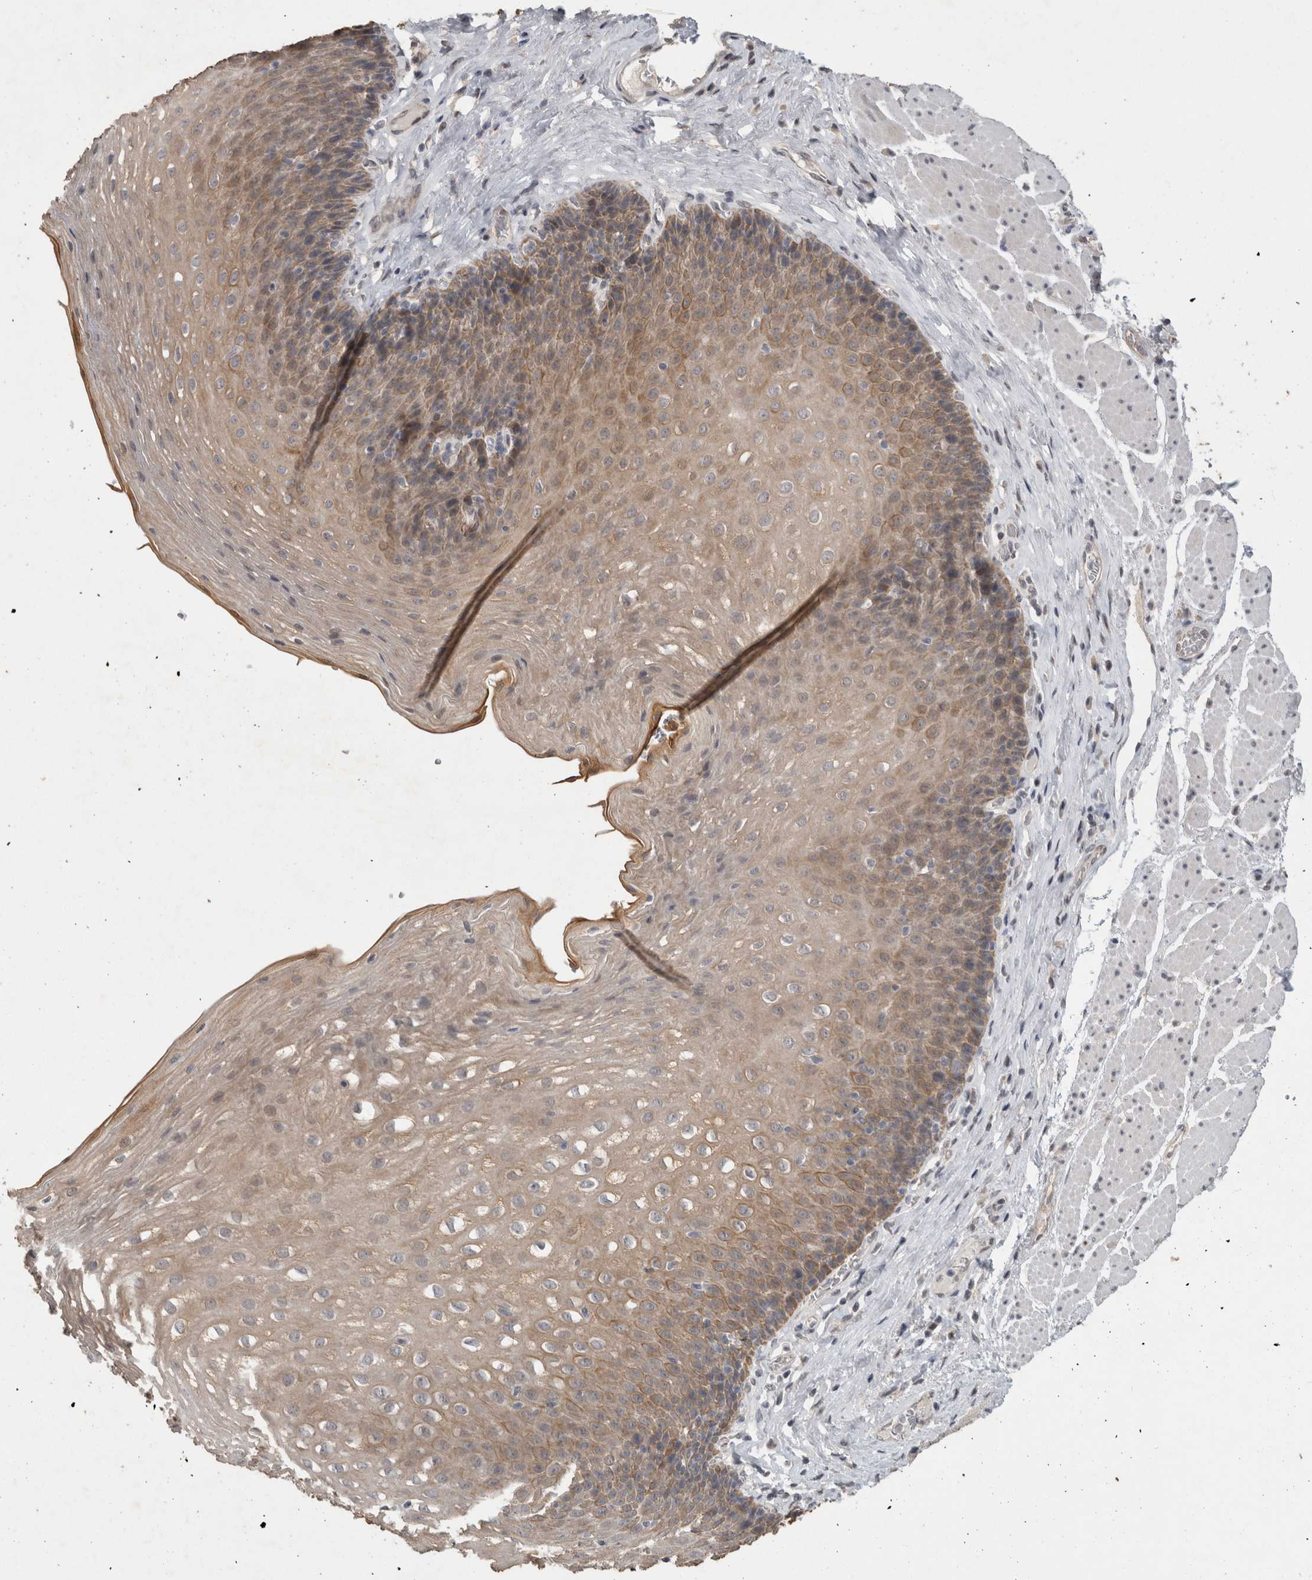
{"staining": {"intensity": "moderate", "quantity": "25%-75%", "location": "cytoplasmic/membranous"}, "tissue": "esophagus", "cell_type": "Squamous epithelial cells", "image_type": "normal", "snomed": [{"axis": "morphology", "description": "Normal tissue, NOS"}, {"axis": "topography", "description": "Esophagus"}], "caption": "Immunohistochemical staining of benign esophagus demonstrates moderate cytoplasmic/membranous protein expression in about 25%-75% of squamous epithelial cells.", "gene": "RHPN1", "patient": {"sex": "female", "age": 66}}